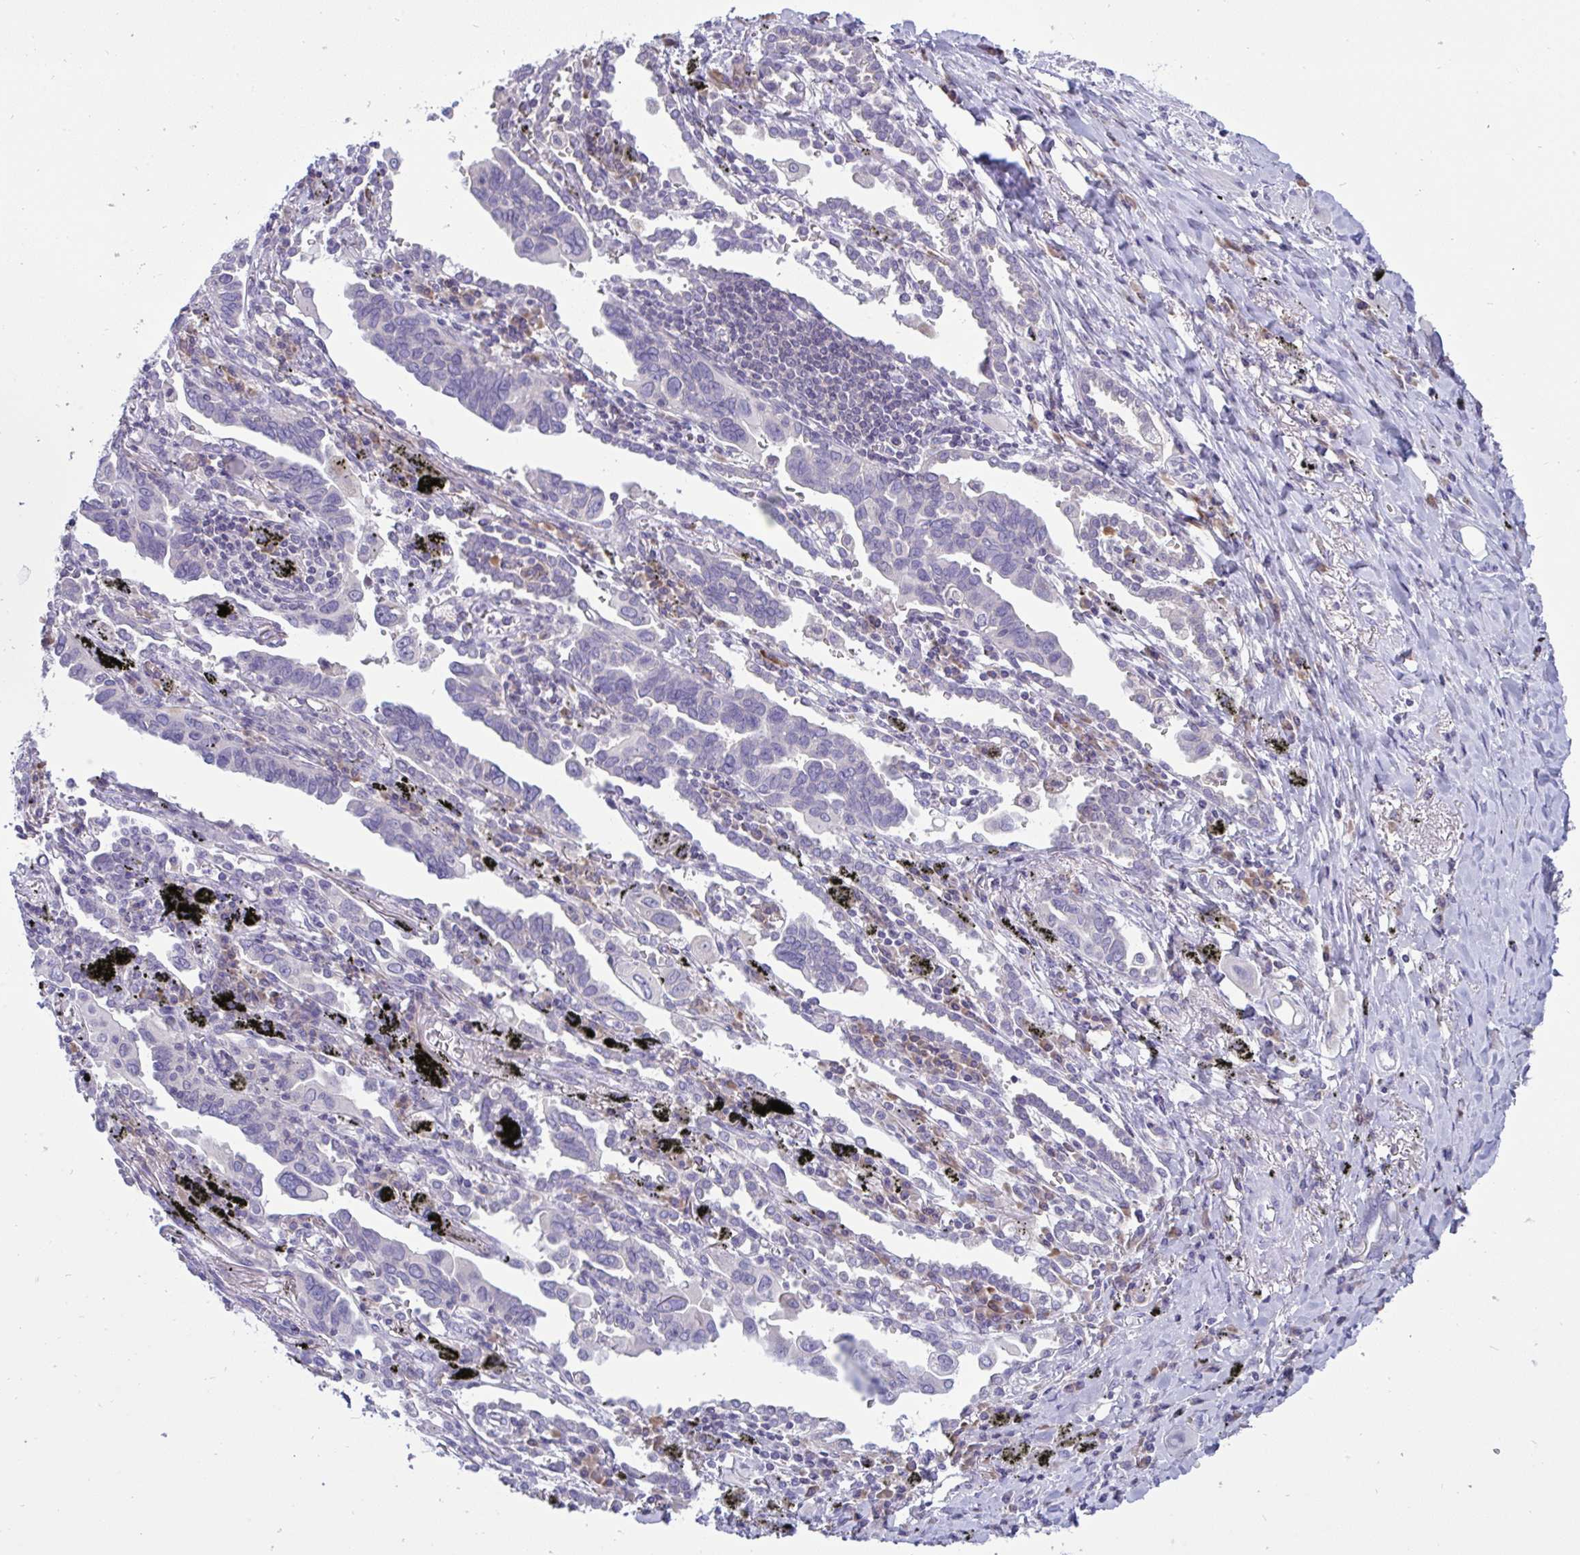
{"staining": {"intensity": "negative", "quantity": "none", "location": "none"}, "tissue": "lung cancer", "cell_type": "Tumor cells", "image_type": "cancer", "snomed": [{"axis": "morphology", "description": "Adenocarcinoma, NOS"}, {"axis": "topography", "description": "Lung"}], "caption": "The histopathology image reveals no staining of tumor cells in lung adenocarcinoma. (Stains: DAB immunohistochemistry (IHC) with hematoxylin counter stain, Microscopy: brightfield microscopy at high magnification).", "gene": "TMEM41A", "patient": {"sex": "male", "age": 76}}